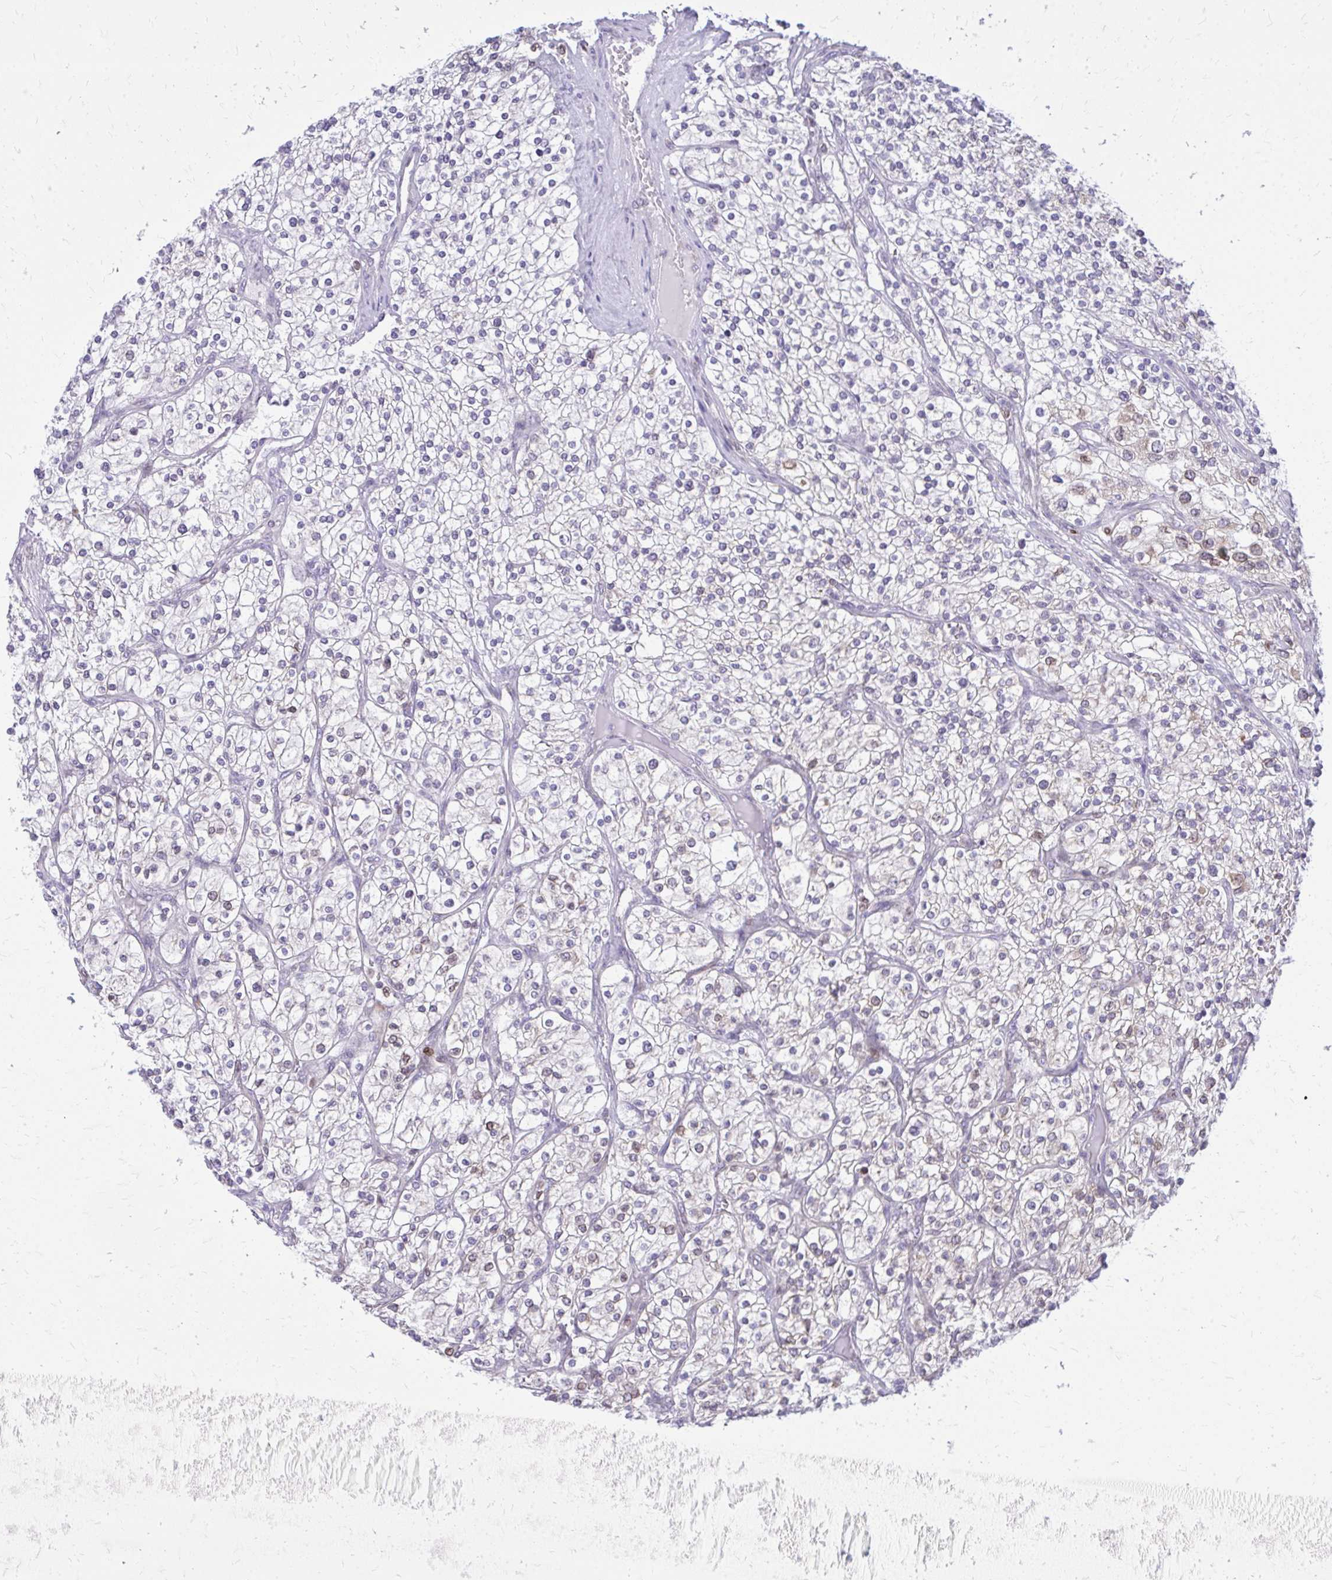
{"staining": {"intensity": "negative", "quantity": "none", "location": "none"}, "tissue": "renal cancer", "cell_type": "Tumor cells", "image_type": "cancer", "snomed": [{"axis": "morphology", "description": "Adenocarcinoma, NOS"}, {"axis": "topography", "description": "Kidney"}], "caption": "Micrograph shows no protein positivity in tumor cells of renal adenocarcinoma tissue.", "gene": "RPS6KA2", "patient": {"sex": "male", "age": 80}}